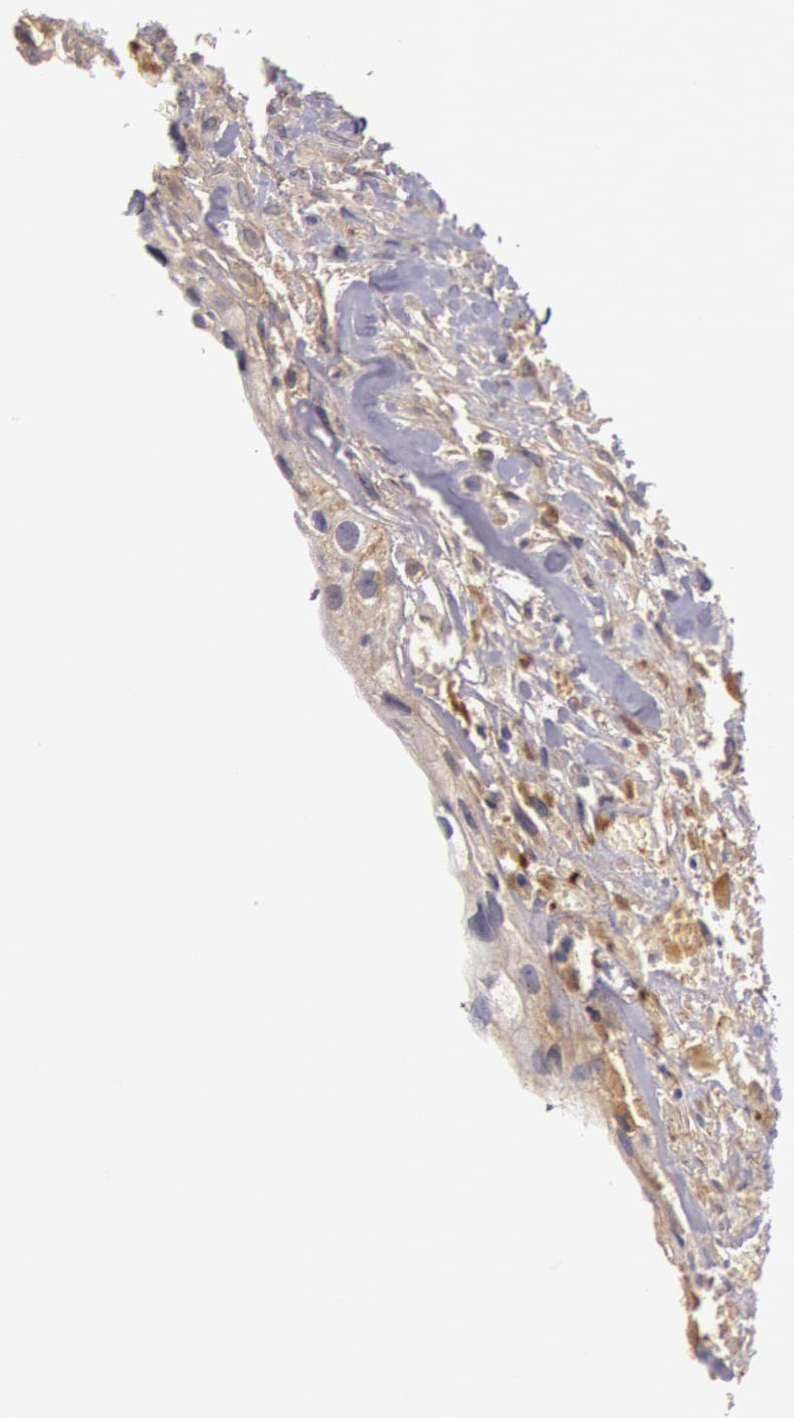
{"staining": {"intensity": "negative", "quantity": "none", "location": "none"}, "tissue": "breast cancer", "cell_type": "Tumor cells", "image_type": "cancer", "snomed": [{"axis": "morphology", "description": "Neoplasm, malignant, NOS"}, {"axis": "topography", "description": "Breast"}], "caption": "Human breast cancer (neoplasm (malignant)) stained for a protein using immunohistochemistry (IHC) demonstrates no expression in tumor cells.", "gene": "C1R", "patient": {"sex": "female", "age": 50}}